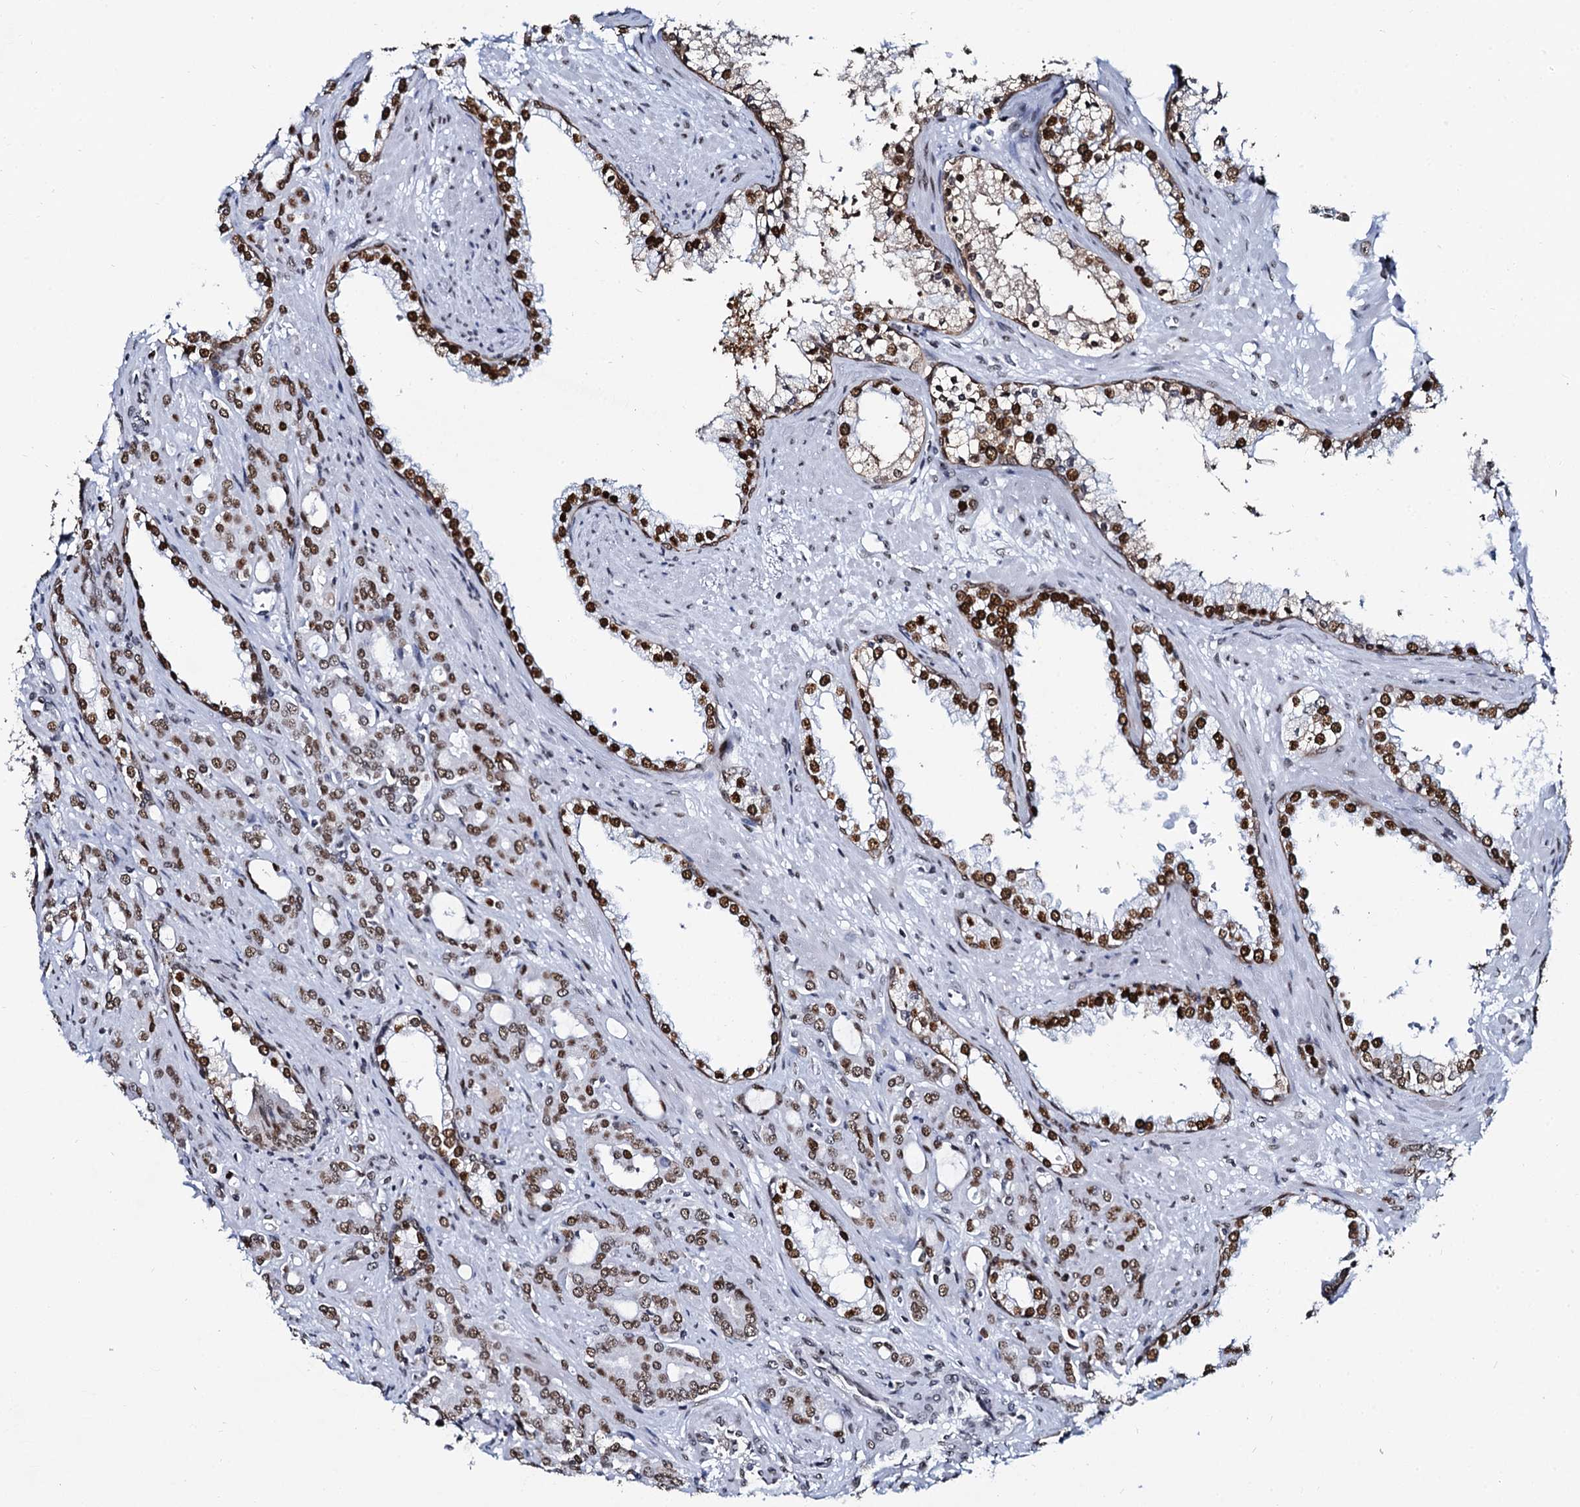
{"staining": {"intensity": "strong", "quantity": ">75%", "location": "nuclear"}, "tissue": "prostate cancer", "cell_type": "Tumor cells", "image_type": "cancer", "snomed": [{"axis": "morphology", "description": "Adenocarcinoma, High grade"}, {"axis": "topography", "description": "Prostate"}], "caption": "Immunohistochemical staining of human prostate cancer demonstrates high levels of strong nuclear protein expression in approximately >75% of tumor cells.", "gene": "CMAS", "patient": {"sex": "male", "age": 72}}